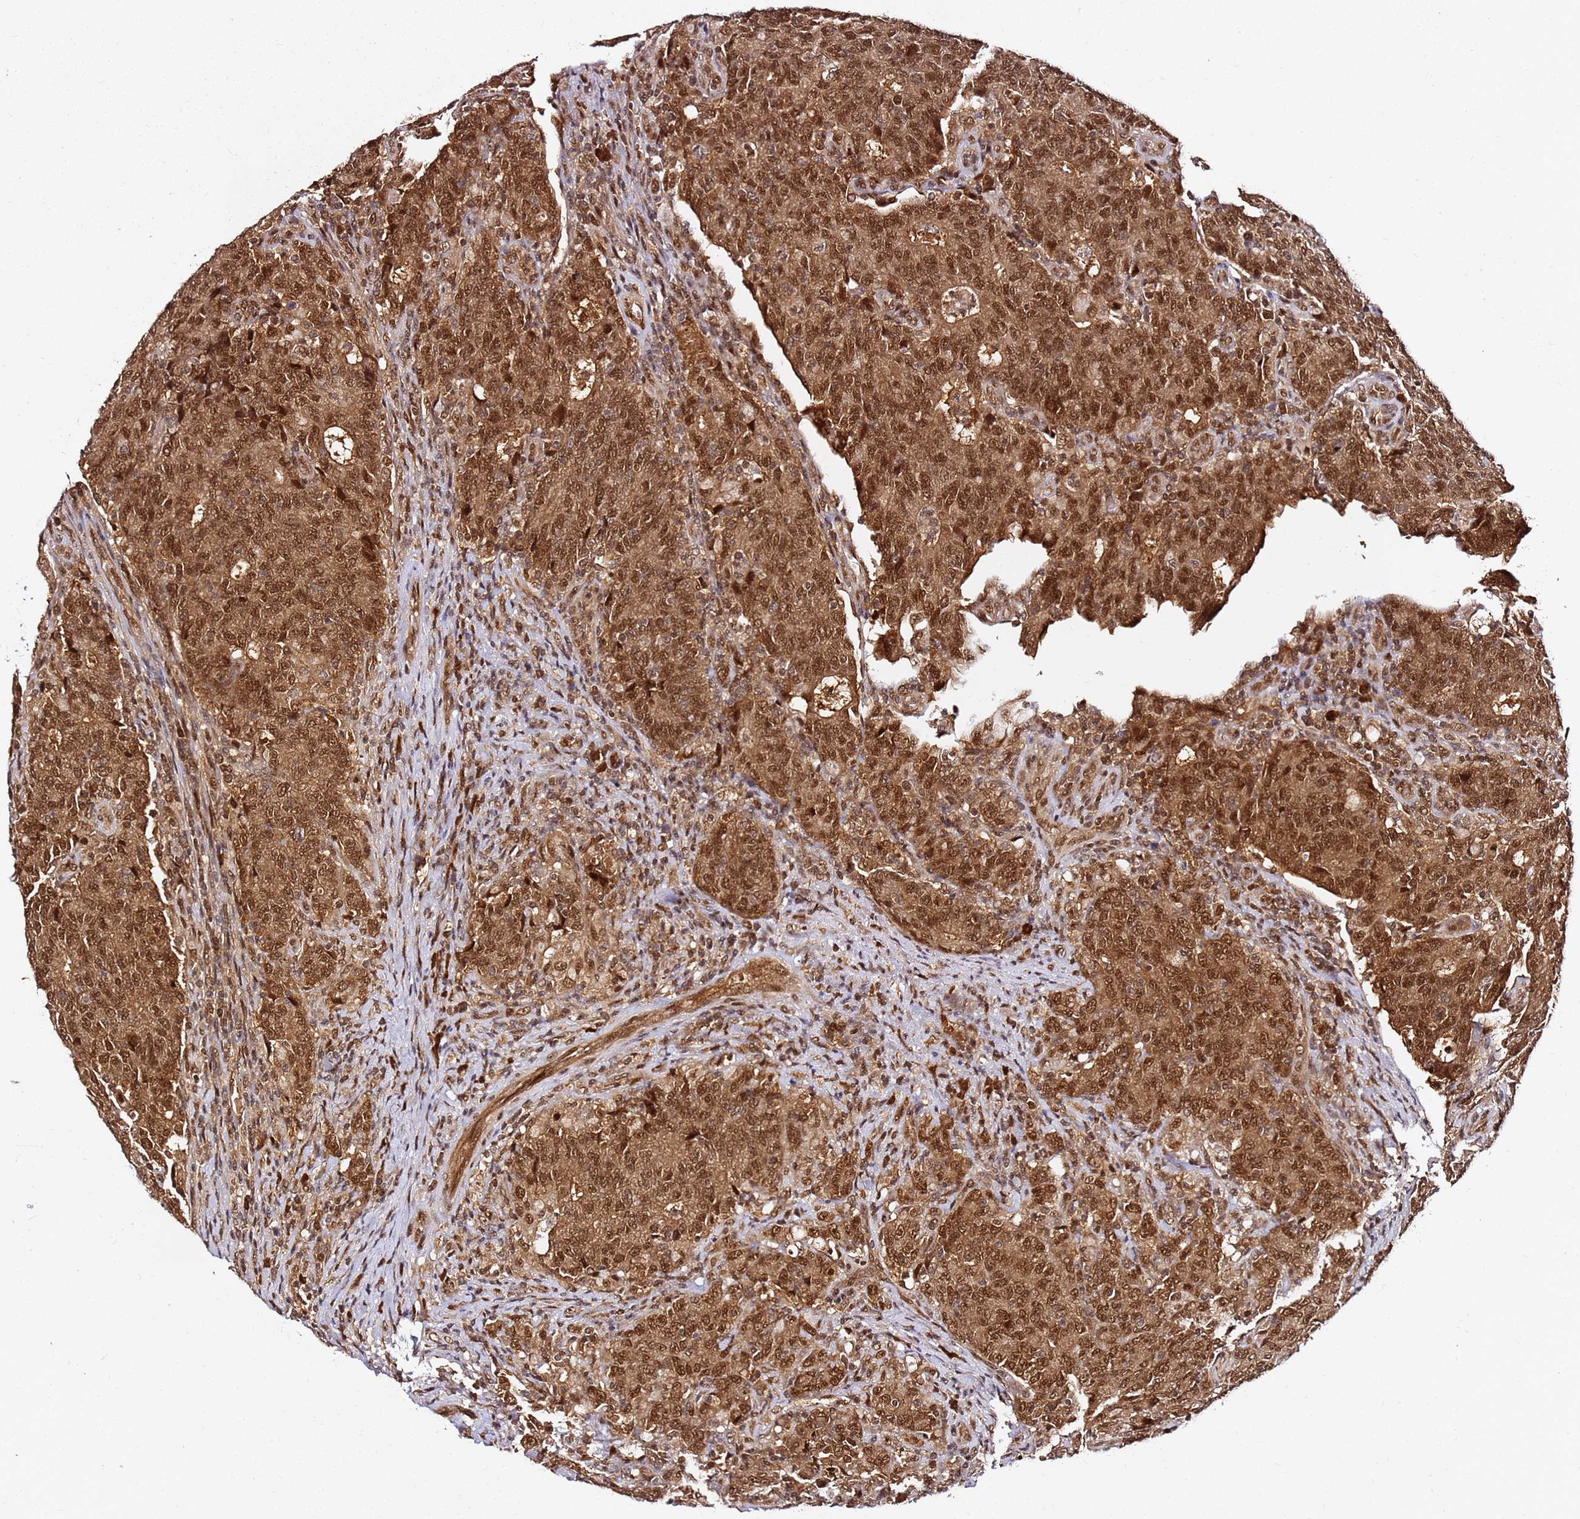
{"staining": {"intensity": "moderate", "quantity": ">75%", "location": "cytoplasmic/membranous,nuclear"}, "tissue": "colorectal cancer", "cell_type": "Tumor cells", "image_type": "cancer", "snomed": [{"axis": "morphology", "description": "Adenocarcinoma, NOS"}, {"axis": "topography", "description": "Colon"}], "caption": "A high-resolution micrograph shows immunohistochemistry staining of colorectal cancer (adenocarcinoma), which demonstrates moderate cytoplasmic/membranous and nuclear expression in about >75% of tumor cells.", "gene": "RGS18", "patient": {"sex": "female", "age": 75}}